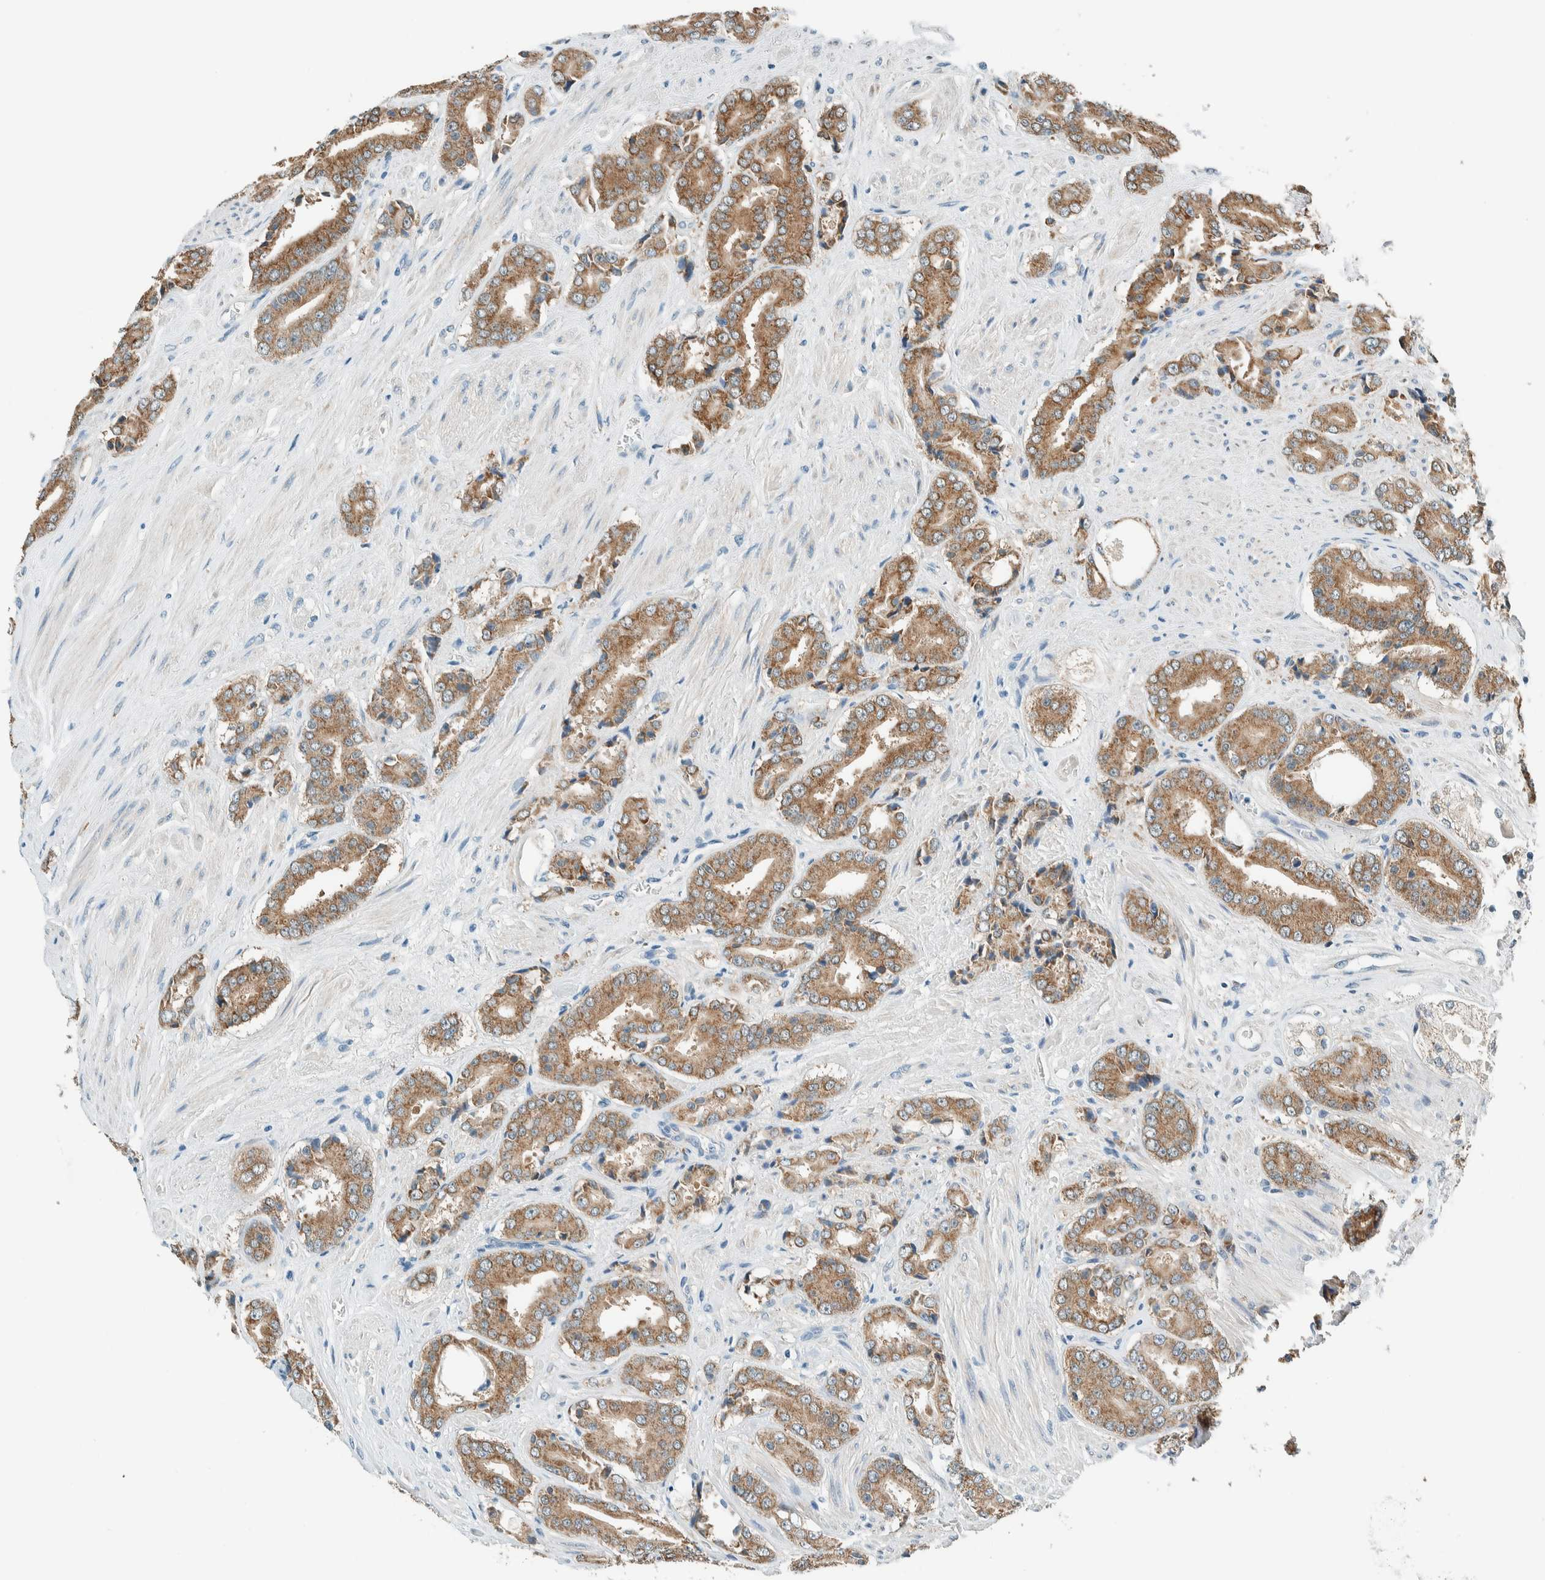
{"staining": {"intensity": "moderate", "quantity": ">75%", "location": "cytoplasmic/membranous"}, "tissue": "prostate cancer", "cell_type": "Tumor cells", "image_type": "cancer", "snomed": [{"axis": "morphology", "description": "Adenocarcinoma, High grade"}, {"axis": "topography", "description": "Prostate"}], "caption": "An image of human adenocarcinoma (high-grade) (prostate) stained for a protein demonstrates moderate cytoplasmic/membranous brown staining in tumor cells. The staining was performed using DAB (3,3'-diaminobenzidine), with brown indicating positive protein expression. Nuclei are stained blue with hematoxylin.", "gene": "ALDH7A1", "patient": {"sex": "male", "age": 71}}